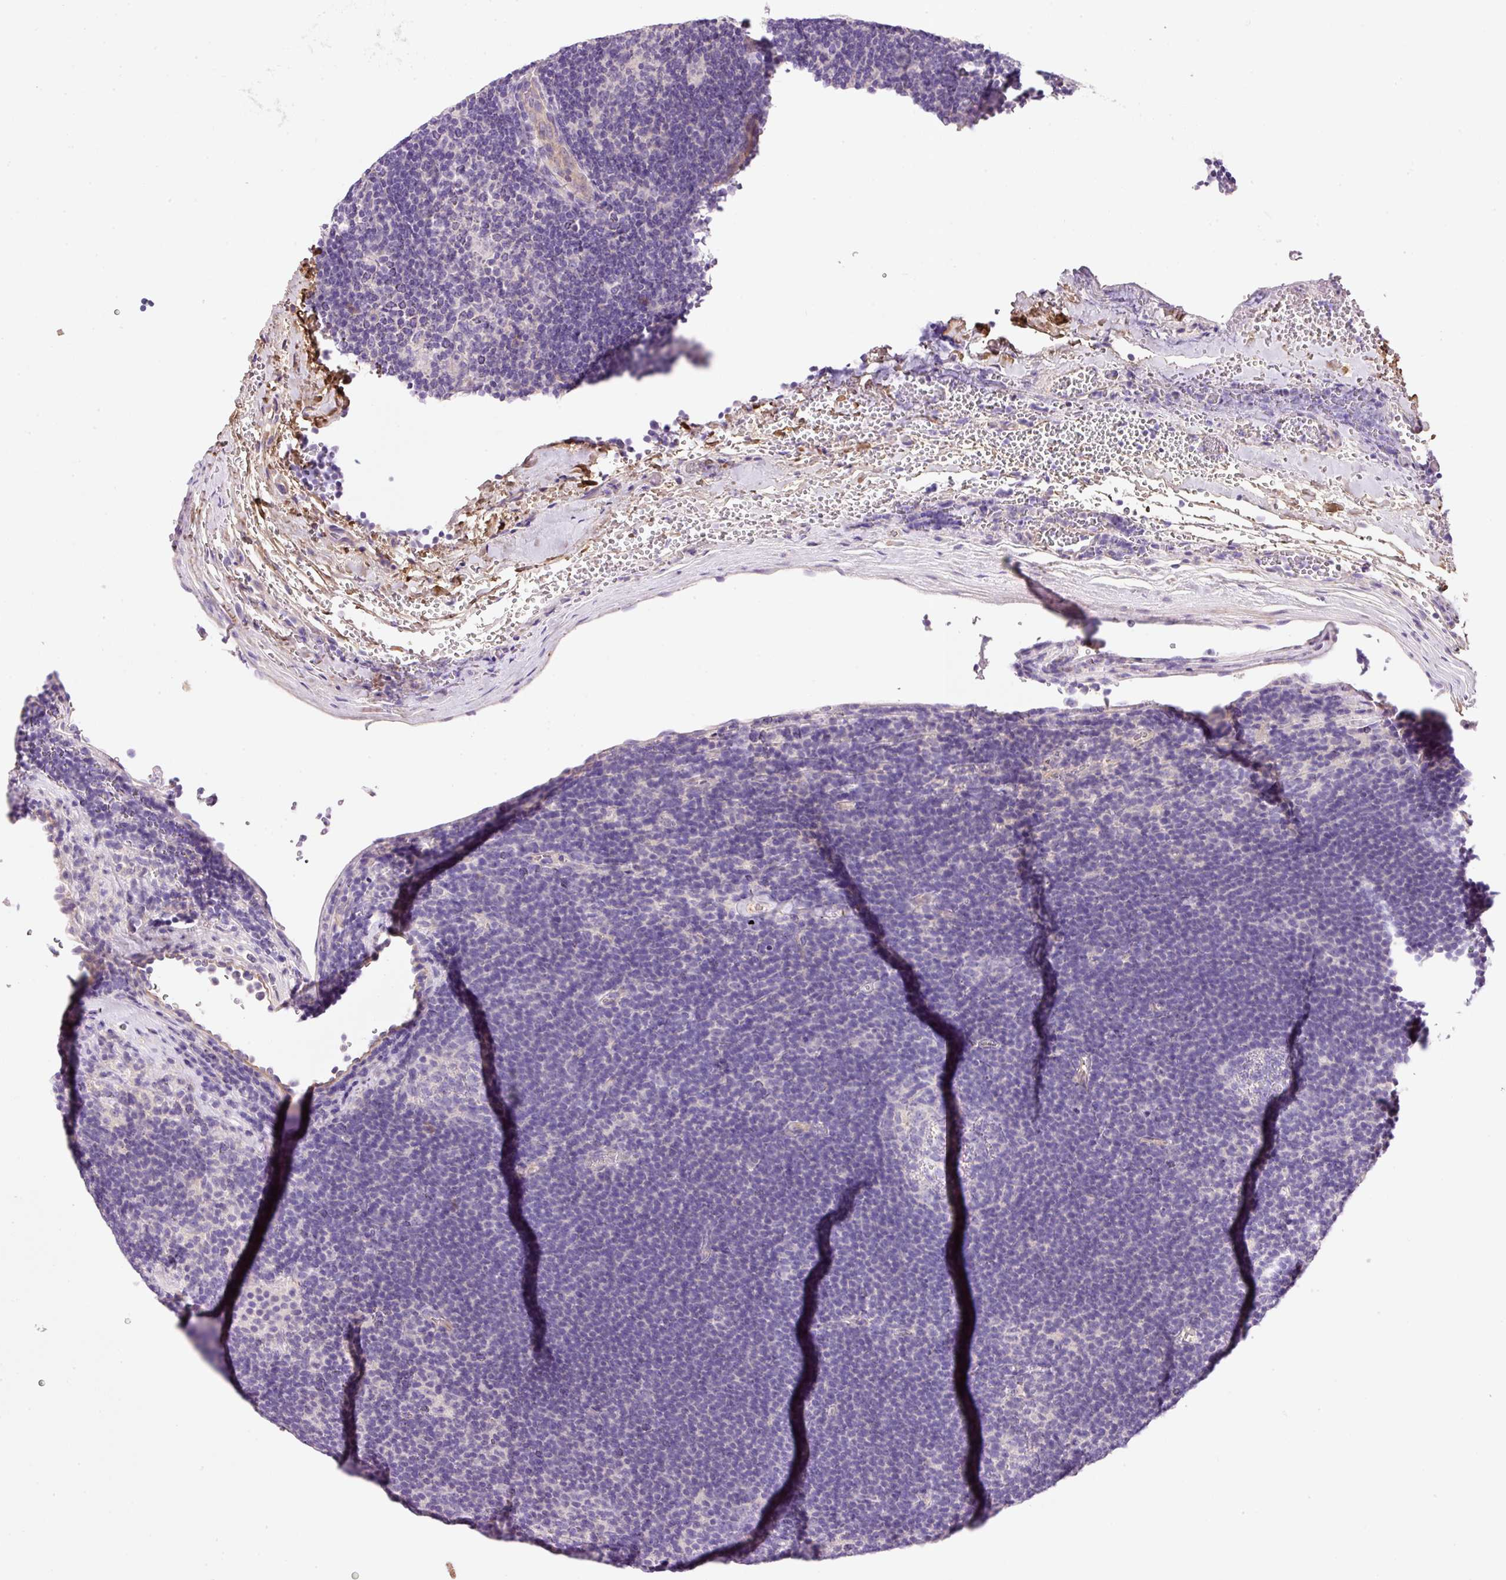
{"staining": {"intensity": "negative", "quantity": "none", "location": "none"}, "tissue": "lymphoma", "cell_type": "Tumor cells", "image_type": "cancer", "snomed": [{"axis": "morphology", "description": "Hodgkin's disease, NOS"}, {"axis": "topography", "description": "Lymph node"}], "caption": "The micrograph reveals no significant expression in tumor cells of lymphoma. The staining is performed using DAB brown chromogen with nuclei counter-stained in using hematoxylin.", "gene": "SOS2", "patient": {"sex": "female", "age": 57}}